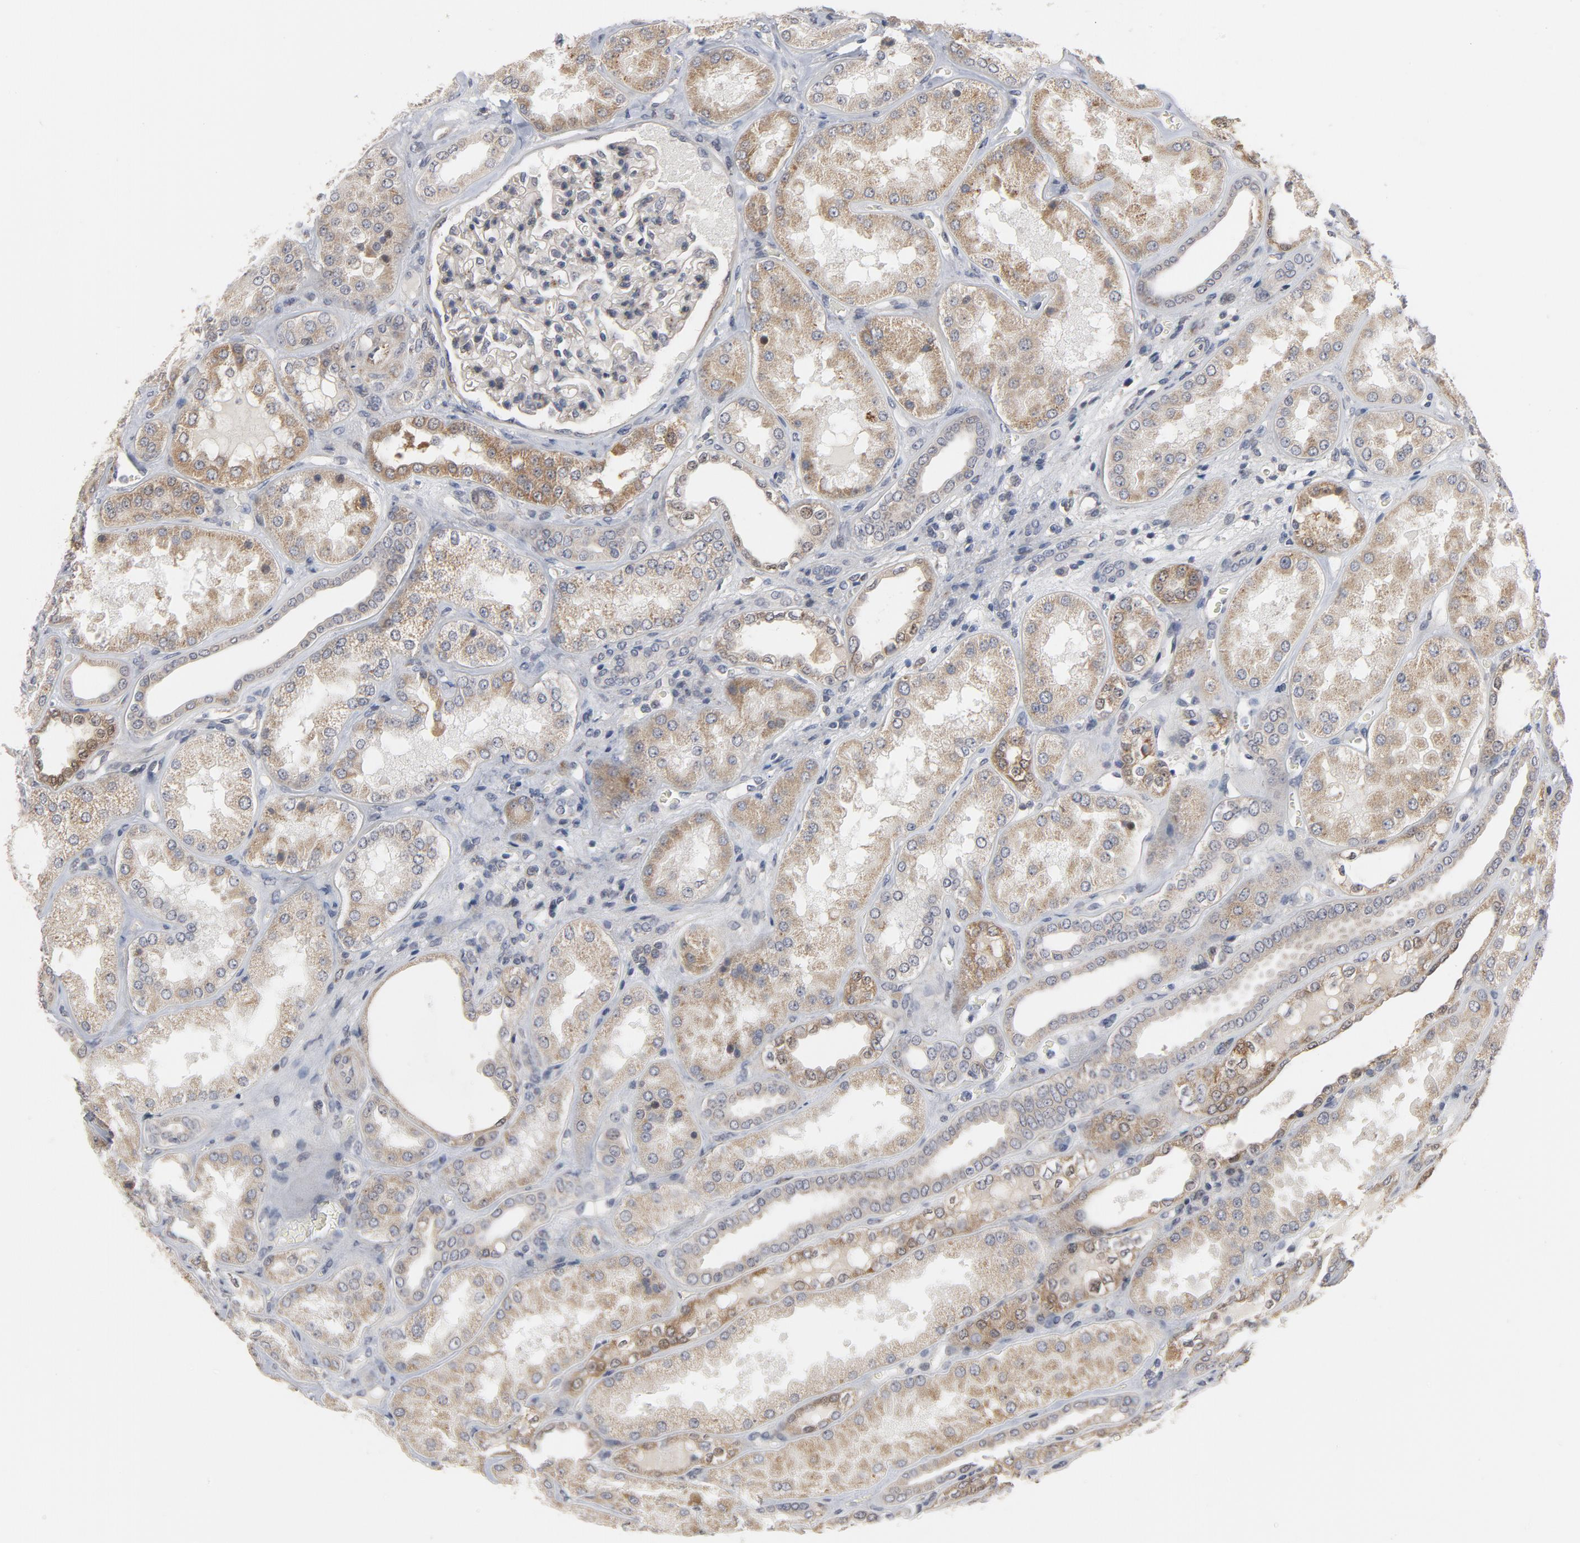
{"staining": {"intensity": "negative", "quantity": "none", "location": "none"}, "tissue": "kidney", "cell_type": "Cells in glomeruli", "image_type": "normal", "snomed": [{"axis": "morphology", "description": "Normal tissue, NOS"}, {"axis": "topography", "description": "Kidney"}], "caption": "DAB (3,3'-diaminobenzidine) immunohistochemical staining of unremarkable kidney shows no significant positivity in cells in glomeruli.", "gene": "PPP1R1B", "patient": {"sex": "female", "age": 56}}